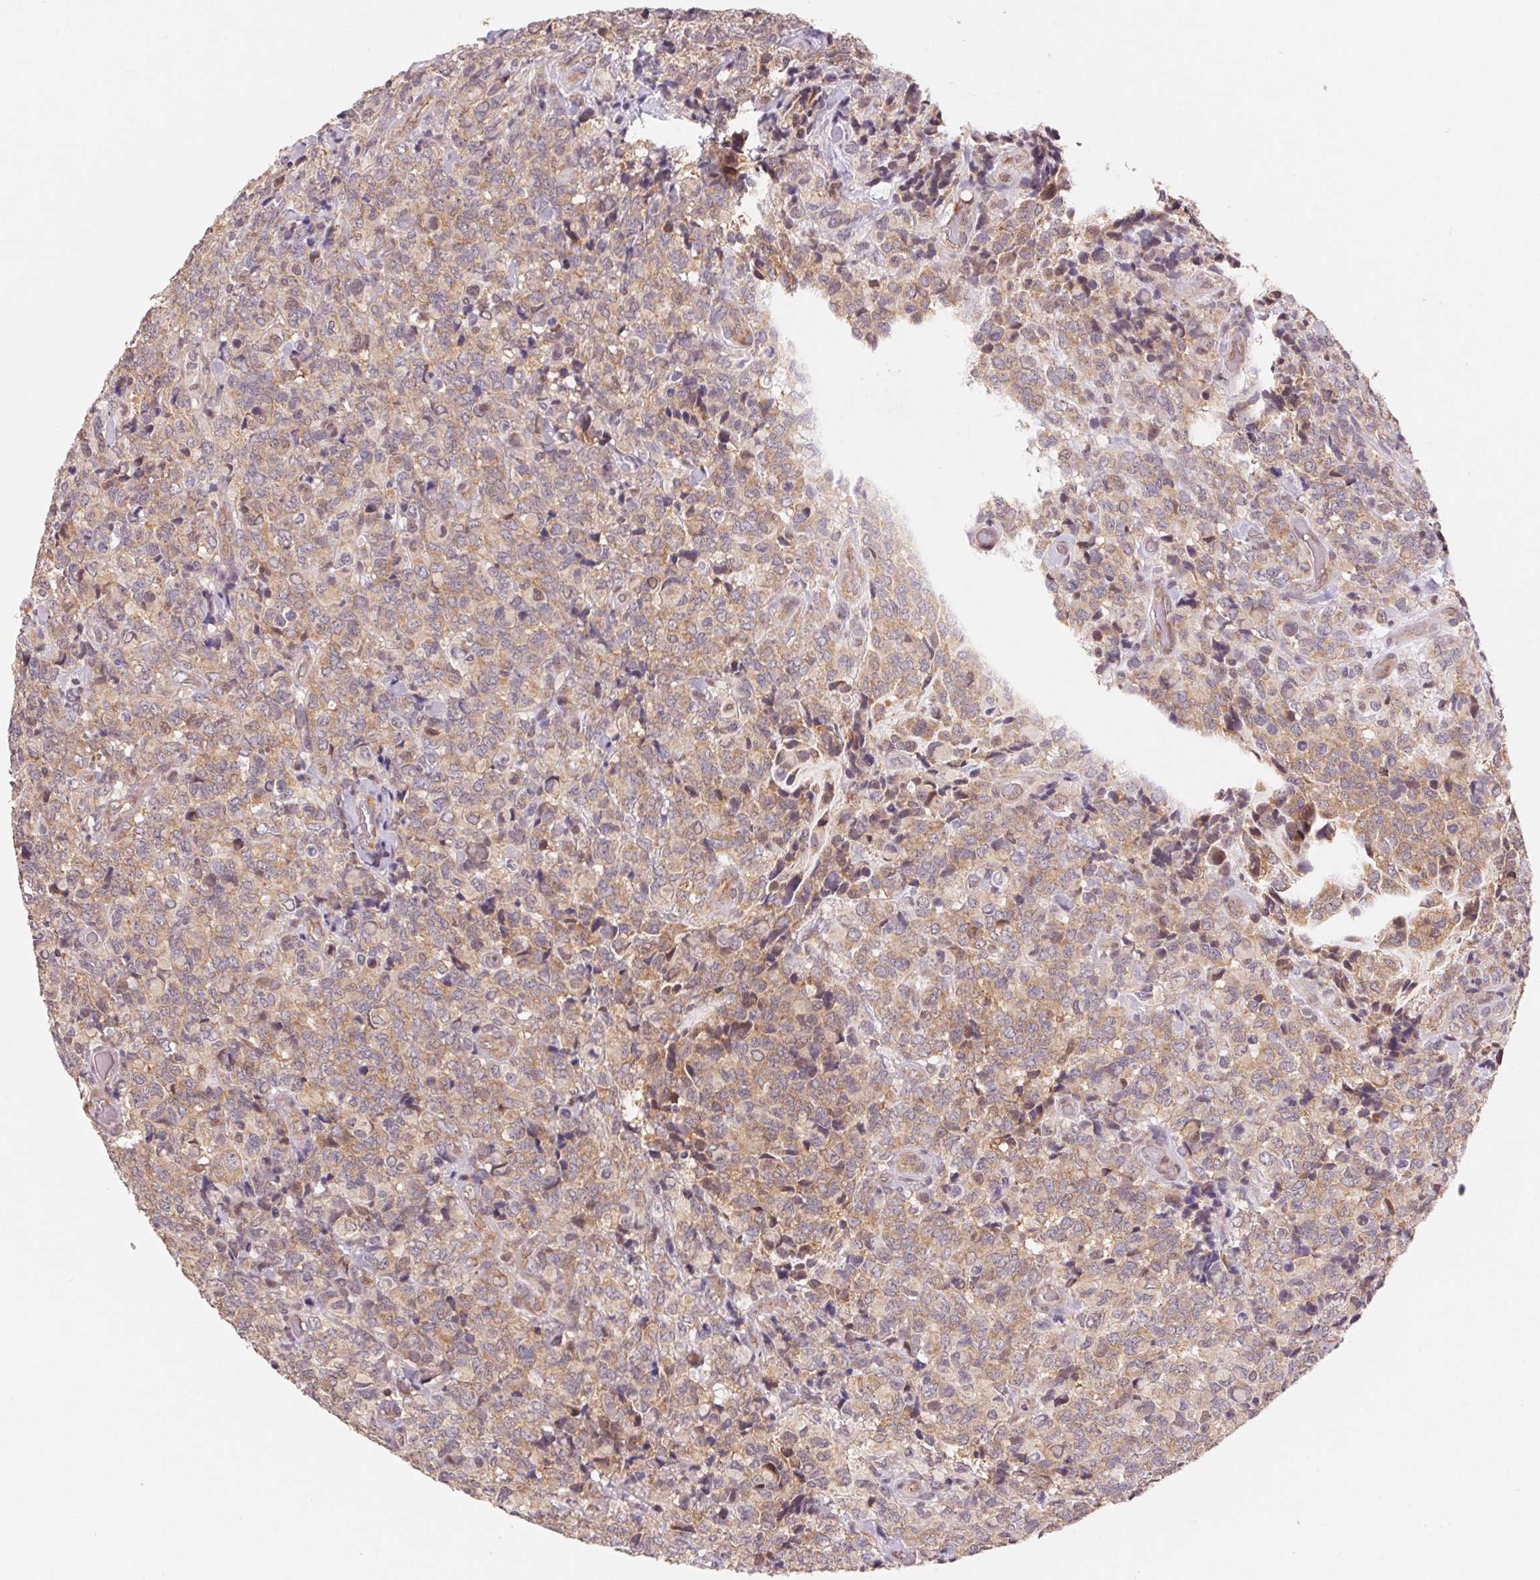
{"staining": {"intensity": "weak", "quantity": ">75%", "location": "cytoplasmic/membranous"}, "tissue": "glioma", "cell_type": "Tumor cells", "image_type": "cancer", "snomed": [{"axis": "morphology", "description": "Glioma, malignant, High grade"}, {"axis": "topography", "description": "Brain"}], "caption": "Protein expression analysis of human high-grade glioma (malignant) reveals weak cytoplasmic/membranous positivity in about >75% of tumor cells.", "gene": "RPL27A", "patient": {"sex": "male", "age": 39}}